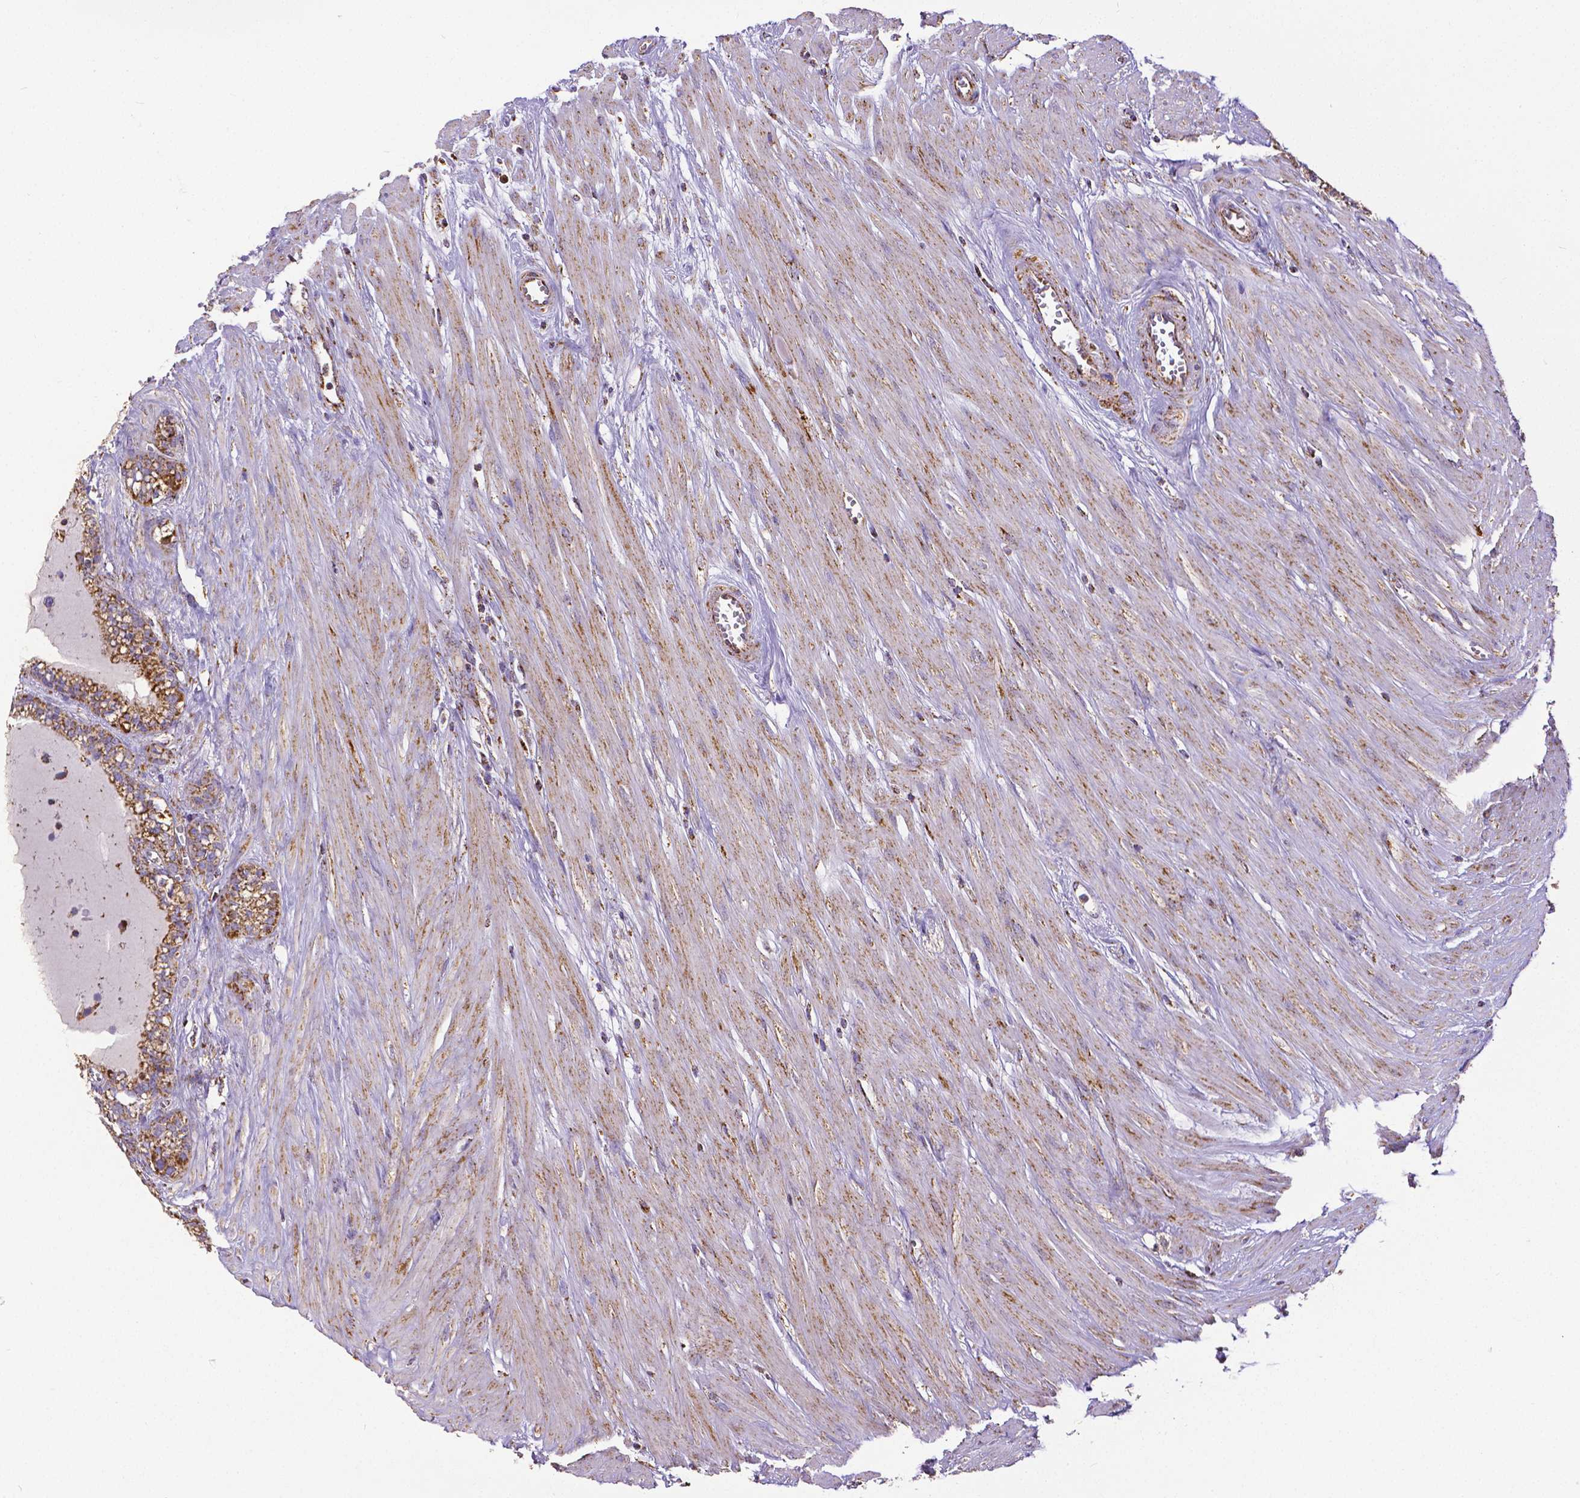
{"staining": {"intensity": "strong", "quantity": ">75%", "location": "cytoplasmic/membranous"}, "tissue": "seminal vesicle", "cell_type": "Glandular cells", "image_type": "normal", "snomed": [{"axis": "morphology", "description": "Normal tissue, NOS"}, {"axis": "morphology", "description": "Urothelial carcinoma, NOS"}, {"axis": "topography", "description": "Urinary bladder"}, {"axis": "topography", "description": "Seminal veicle"}], "caption": "Seminal vesicle stained with a protein marker shows strong staining in glandular cells.", "gene": "MACC1", "patient": {"sex": "male", "age": 76}}